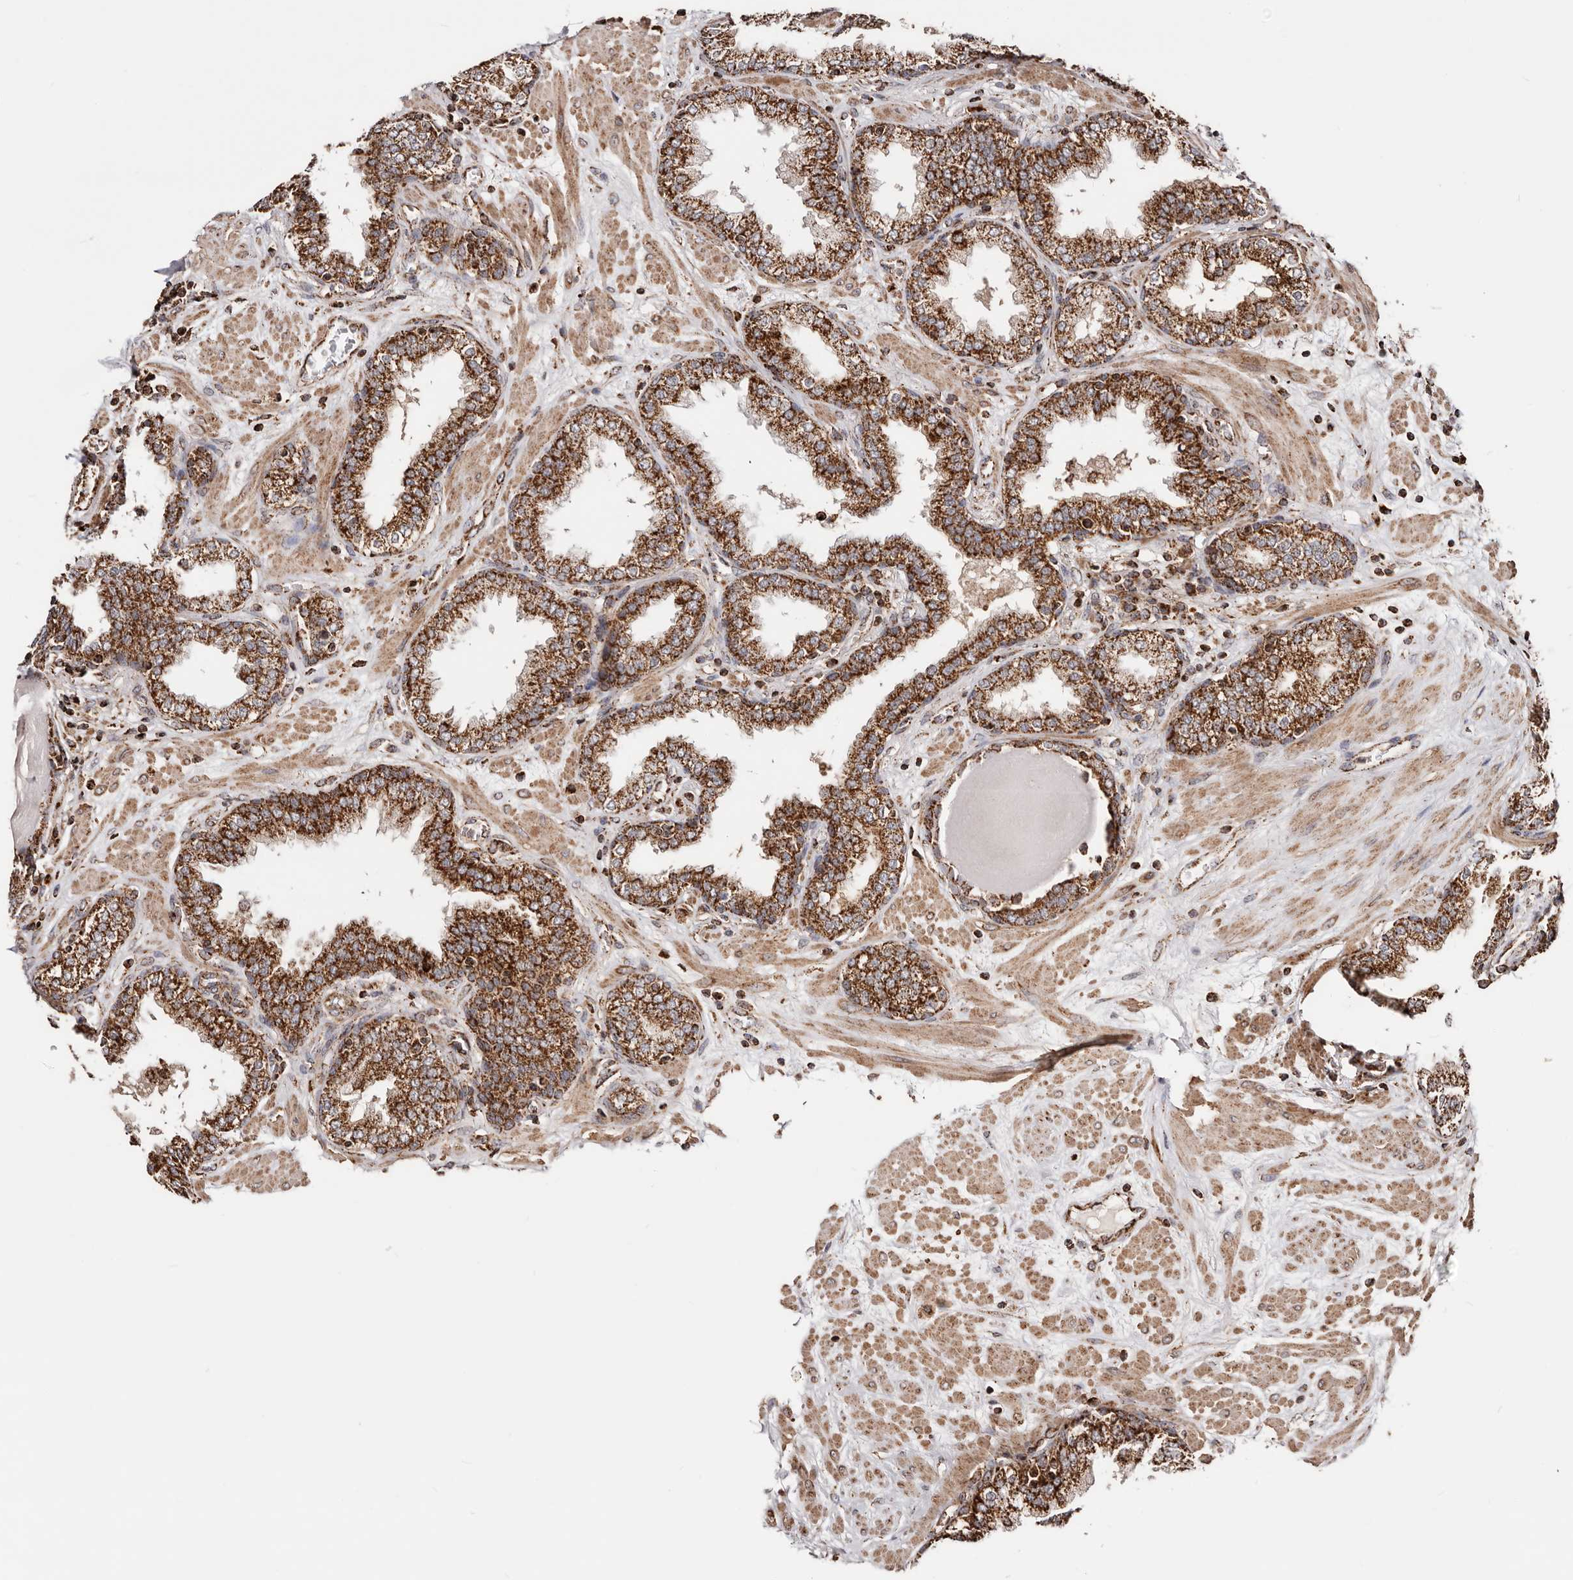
{"staining": {"intensity": "strong", "quantity": ">75%", "location": "cytoplasmic/membranous"}, "tissue": "prostate", "cell_type": "Glandular cells", "image_type": "normal", "snomed": [{"axis": "morphology", "description": "Normal tissue, NOS"}, {"axis": "topography", "description": "Prostate"}], "caption": "This image reveals immunohistochemistry (IHC) staining of unremarkable prostate, with high strong cytoplasmic/membranous positivity in approximately >75% of glandular cells.", "gene": "PRKACB", "patient": {"sex": "male", "age": 51}}